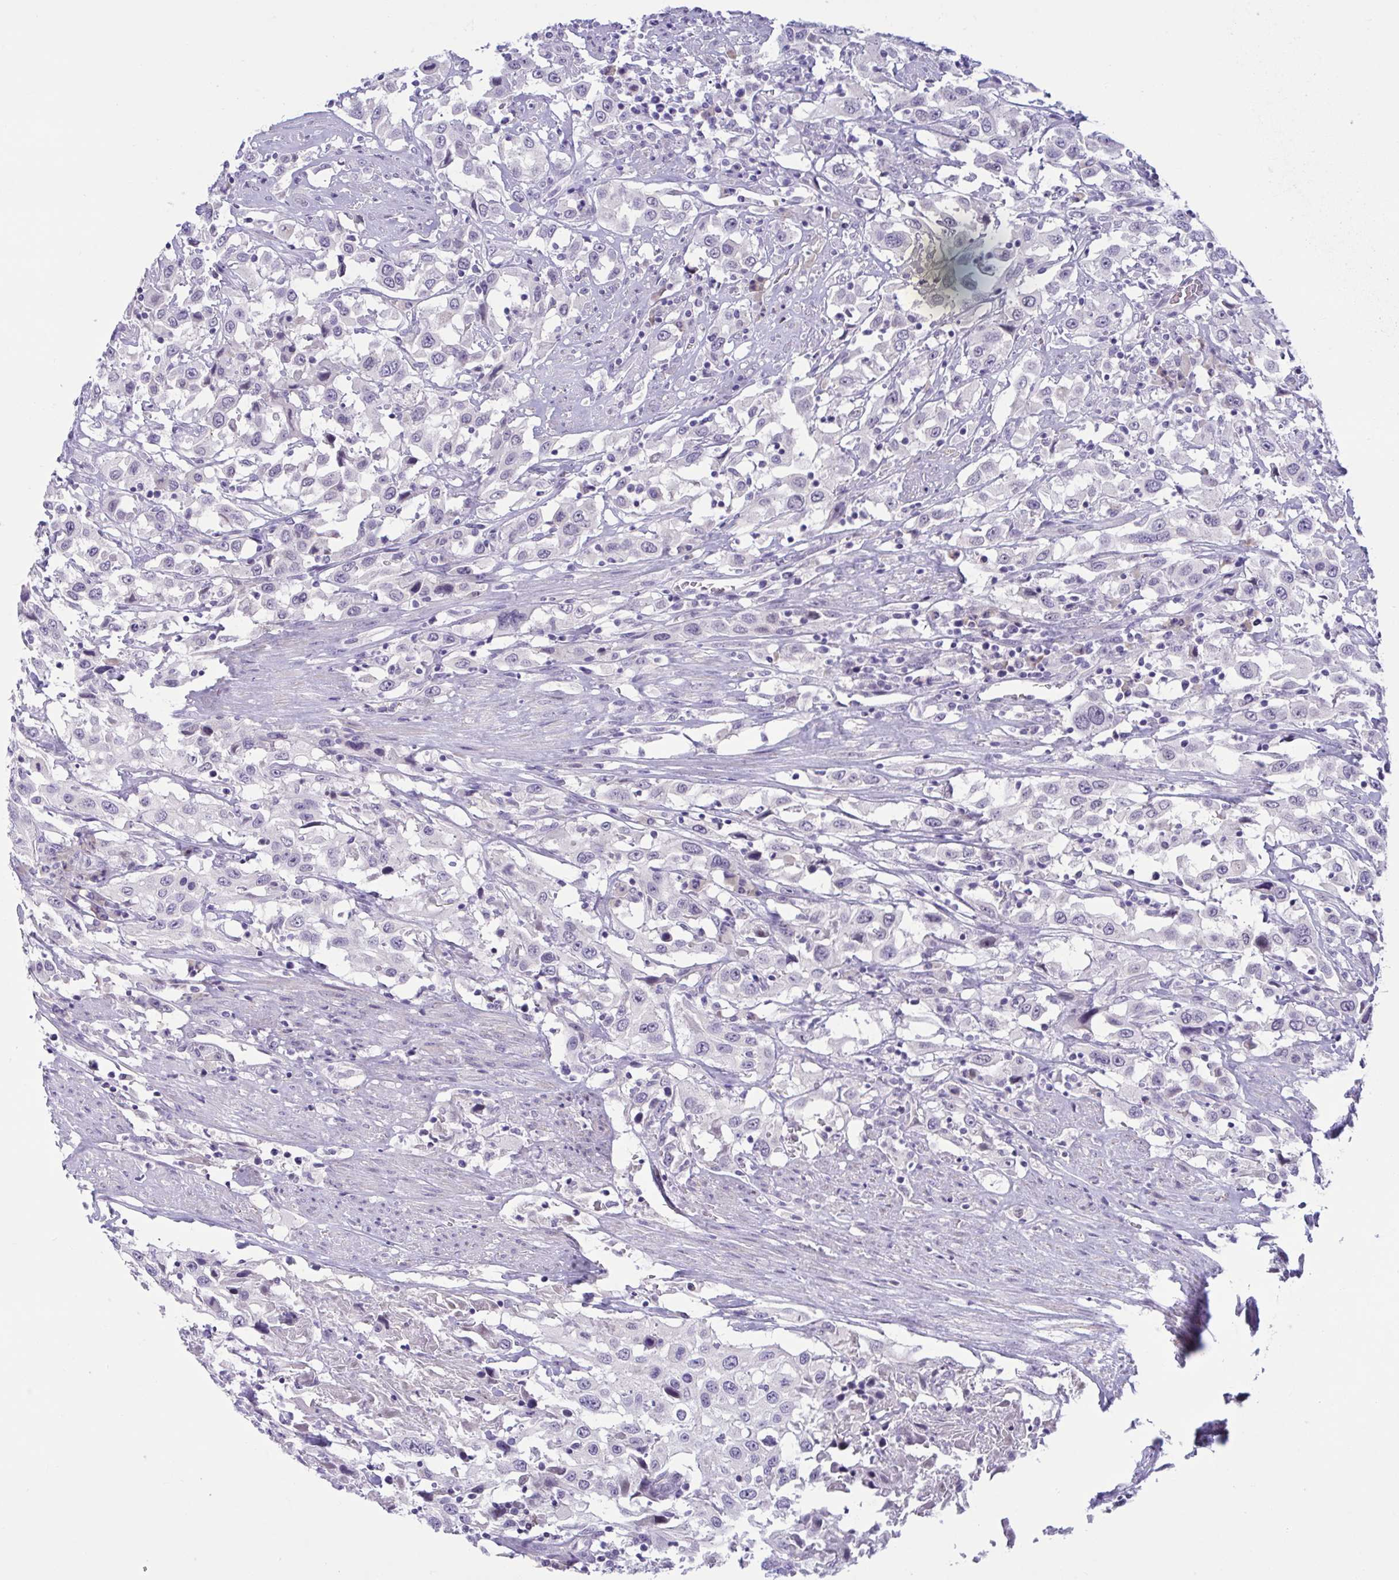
{"staining": {"intensity": "negative", "quantity": "none", "location": "none"}, "tissue": "urothelial cancer", "cell_type": "Tumor cells", "image_type": "cancer", "snomed": [{"axis": "morphology", "description": "Urothelial carcinoma, High grade"}, {"axis": "topography", "description": "Urinary bladder"}], "caption": "Image shows no protein staining in tumor cells of urothelial cancer tissue. Brightfield microscopy of immunohistochemistry stained with DAB (brown) and hematoxylin (blue), captured at high magnification.", "gene": "CNGB3", "patient": {"sex": "male", "age": 61}}